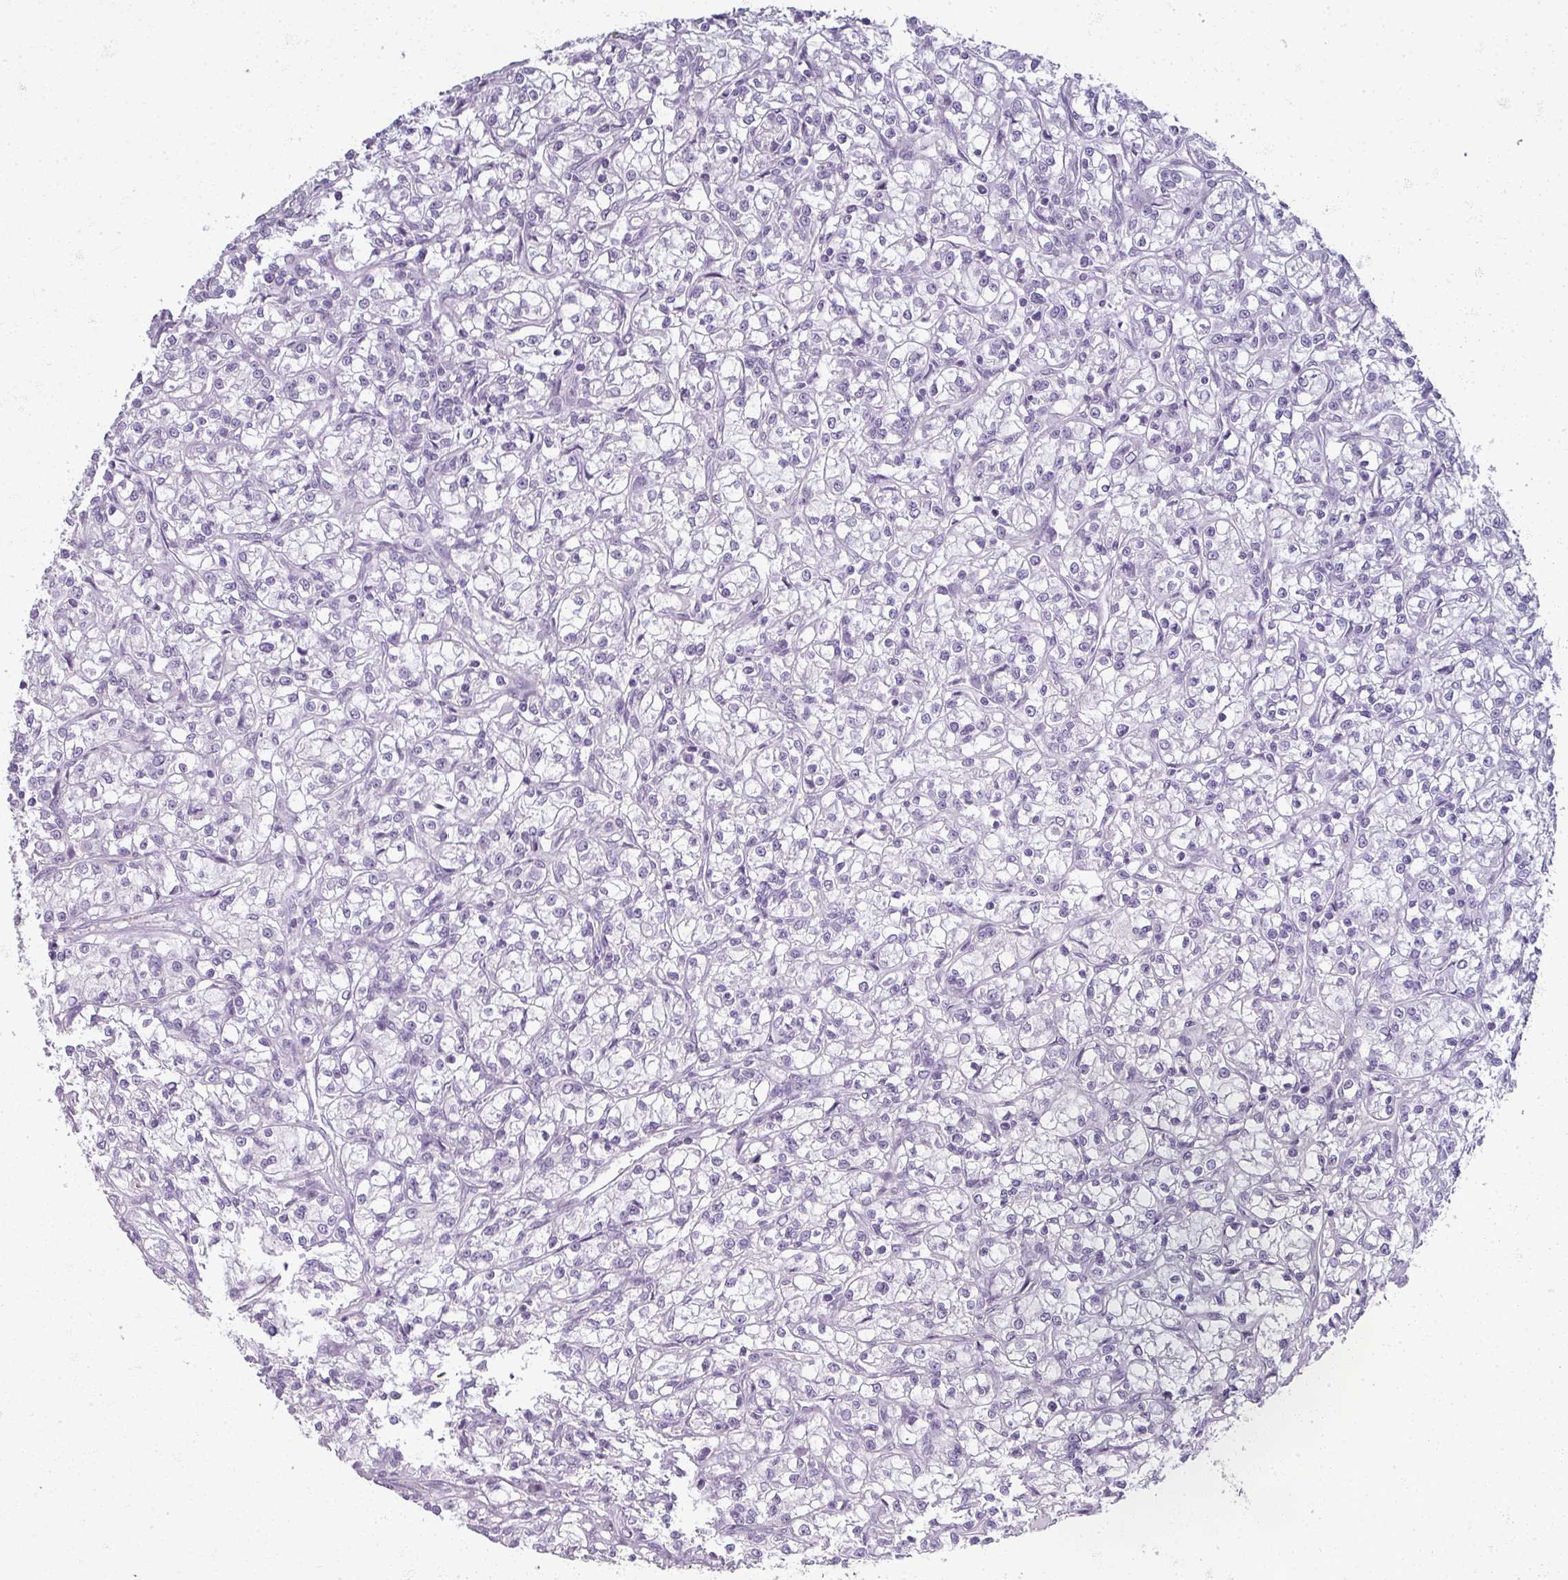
{"staining": {"intensity": "negative", "quantity": "none", "location": "none"}, "tissue": "renal cancer", "cell_type": "Tumor cells", "image_type": "cancer", "snomed": [{"axis": "morphology", "description": "Adenocarcinoma, NOS"}, {"axis": "topography", "description": "Kidney"}], "caption": "Immunohistochemistry photomicrograph of neoplastic tissue: renal cancer stained with DAB (3,3'-diaminobenzidine) displays no significant protein positivity in tumor cells.", "gene": "RFPL2", "patient": {"sex": "female", "age": 59}}